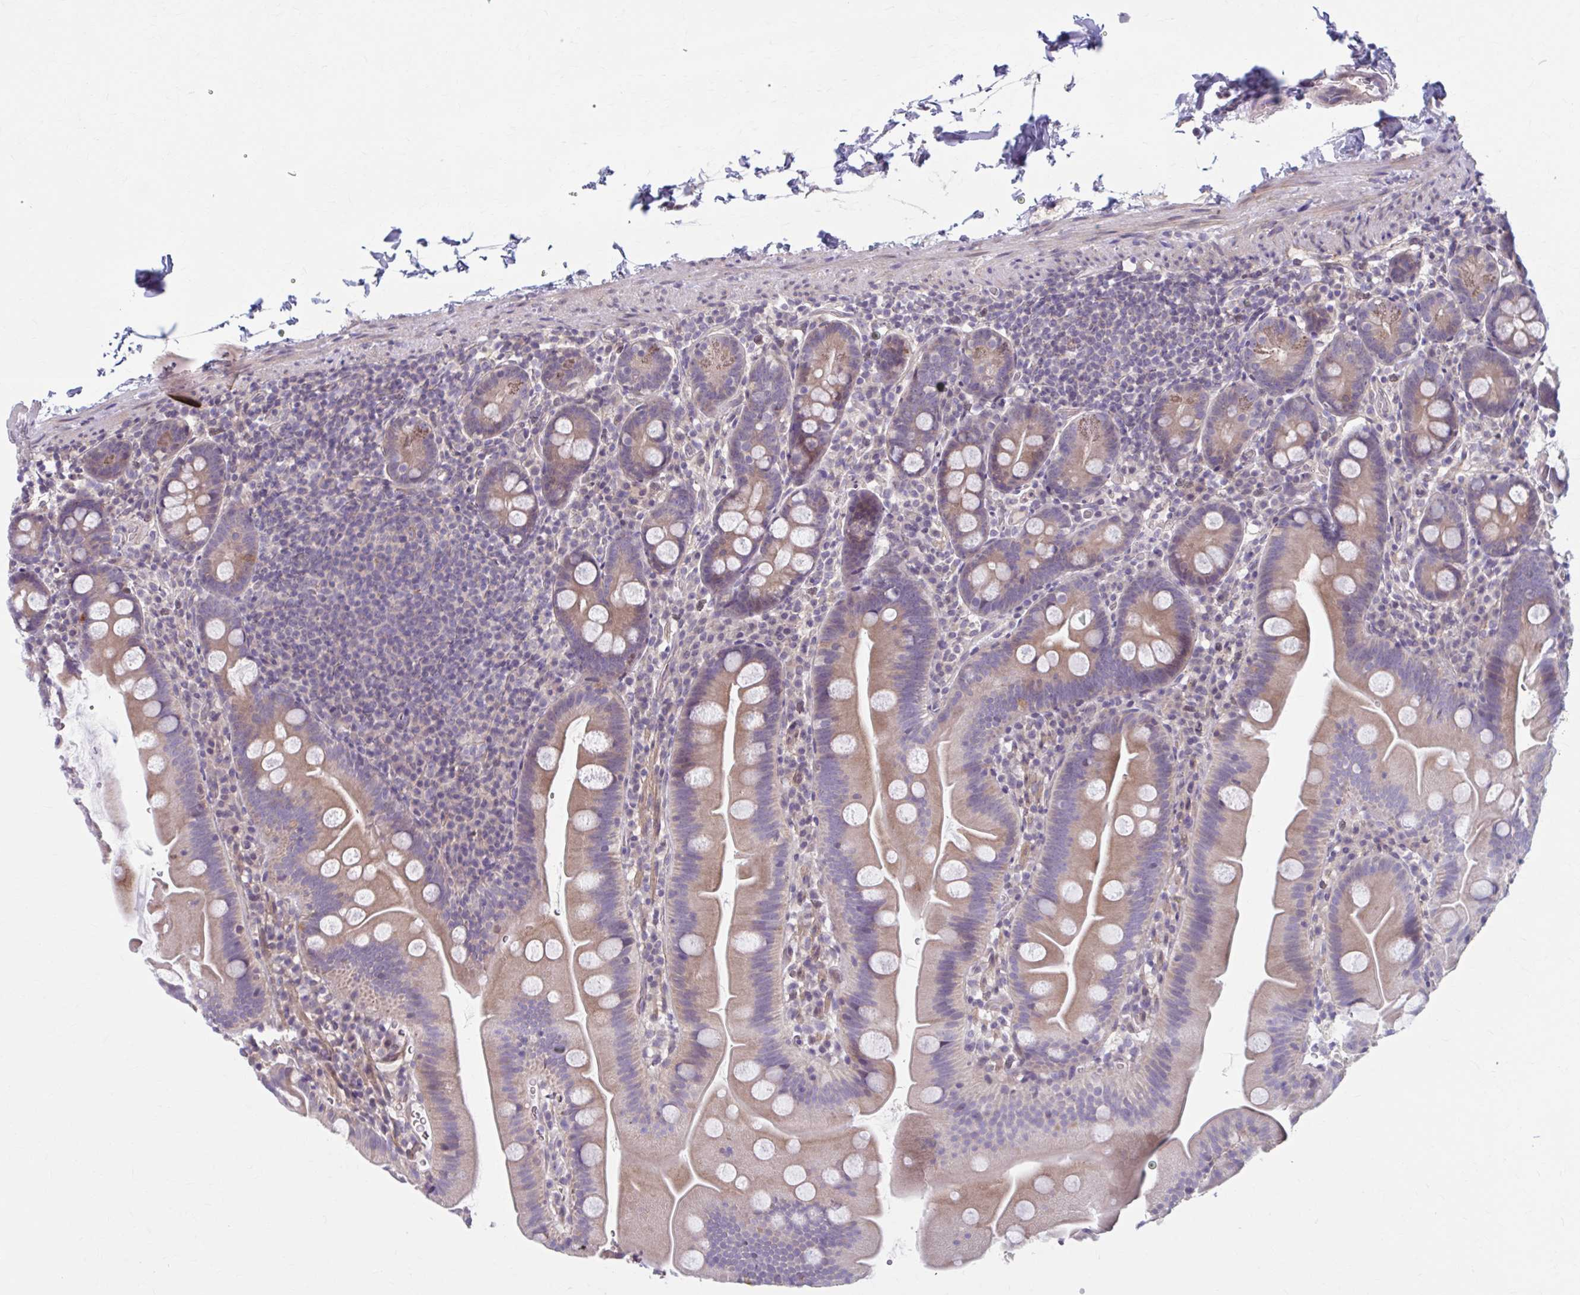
{"staining": {"intensity": "moderate", "quantity": ">75%", "location": "cytoplasmic/membranous"}, "tissue": "small intestine", "cell_type": "Glandular cells", "image_type": "normal", "snomed": [{"axis": "morphology", "description": "Normal tissue, NOS"}, {"axis": "topography", "description": "Small intestine"}], "caption": "Brown immunohistochemical staining in benign human small intestine demonstrates moderate cytoplasmic/membranous positivity in approximately >75% of glandular cells. (IHC, brightfield microscopy, high magnification).", "gene": "CHST3", "patient": {"sex": "female", "age": 68}}